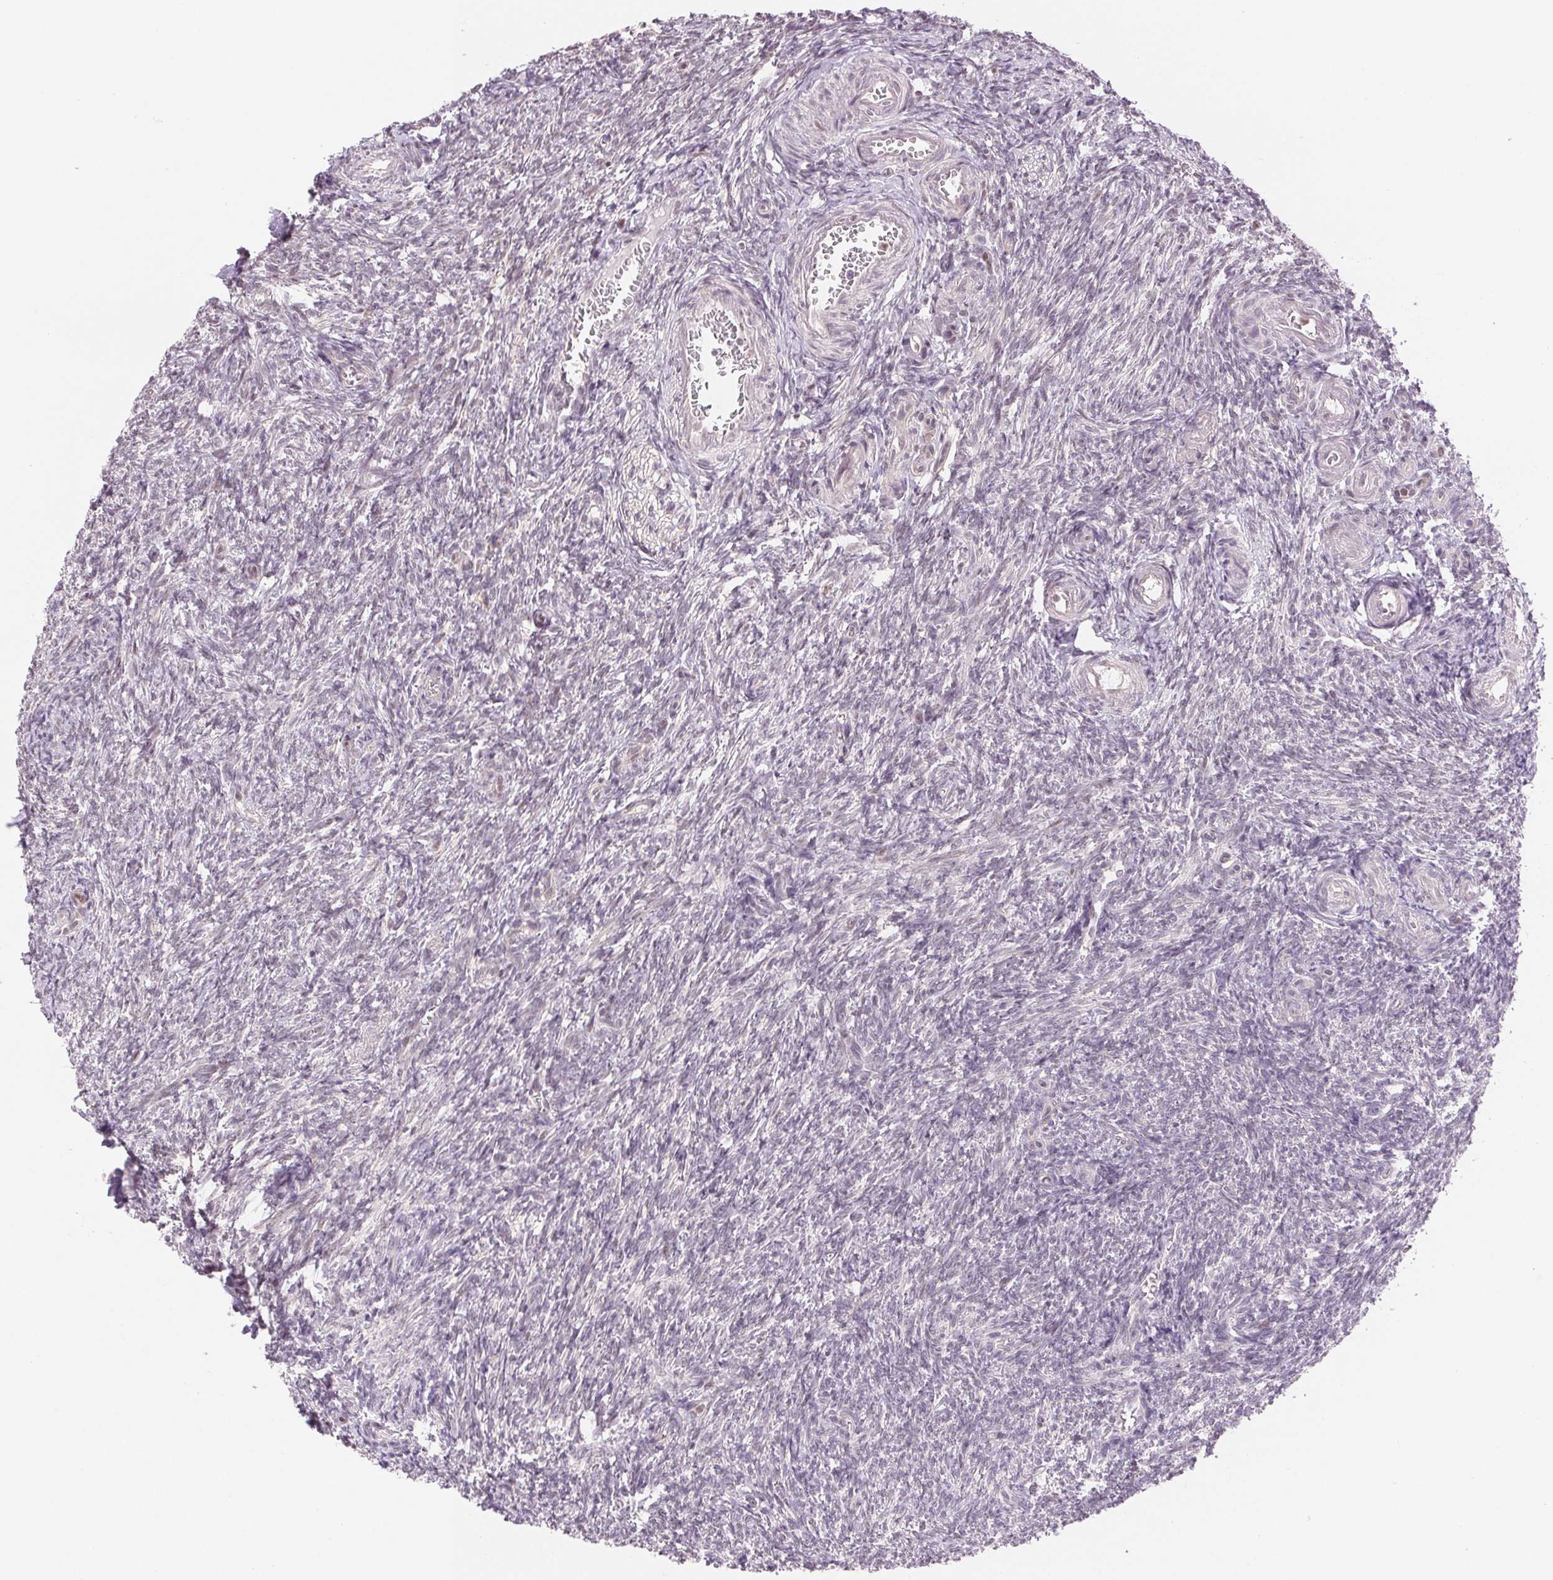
{"staining": {"intensity": "negative", "quantity": "none", "location": "none"}, "tissue": "ovary", "cell_type": "Ovarian stroma cells", "image_type": "normal", "snomed": [{"axis": "morphology", "description": "Normal tissue, NOS"}, {"axis": "topography", "description": "Ovary"}], "caption": "Ovarian stroma cells show no significant positivity in benign ovary.", "gene": "GRHL3", "patient": {"sex": "female", "age": 39}}